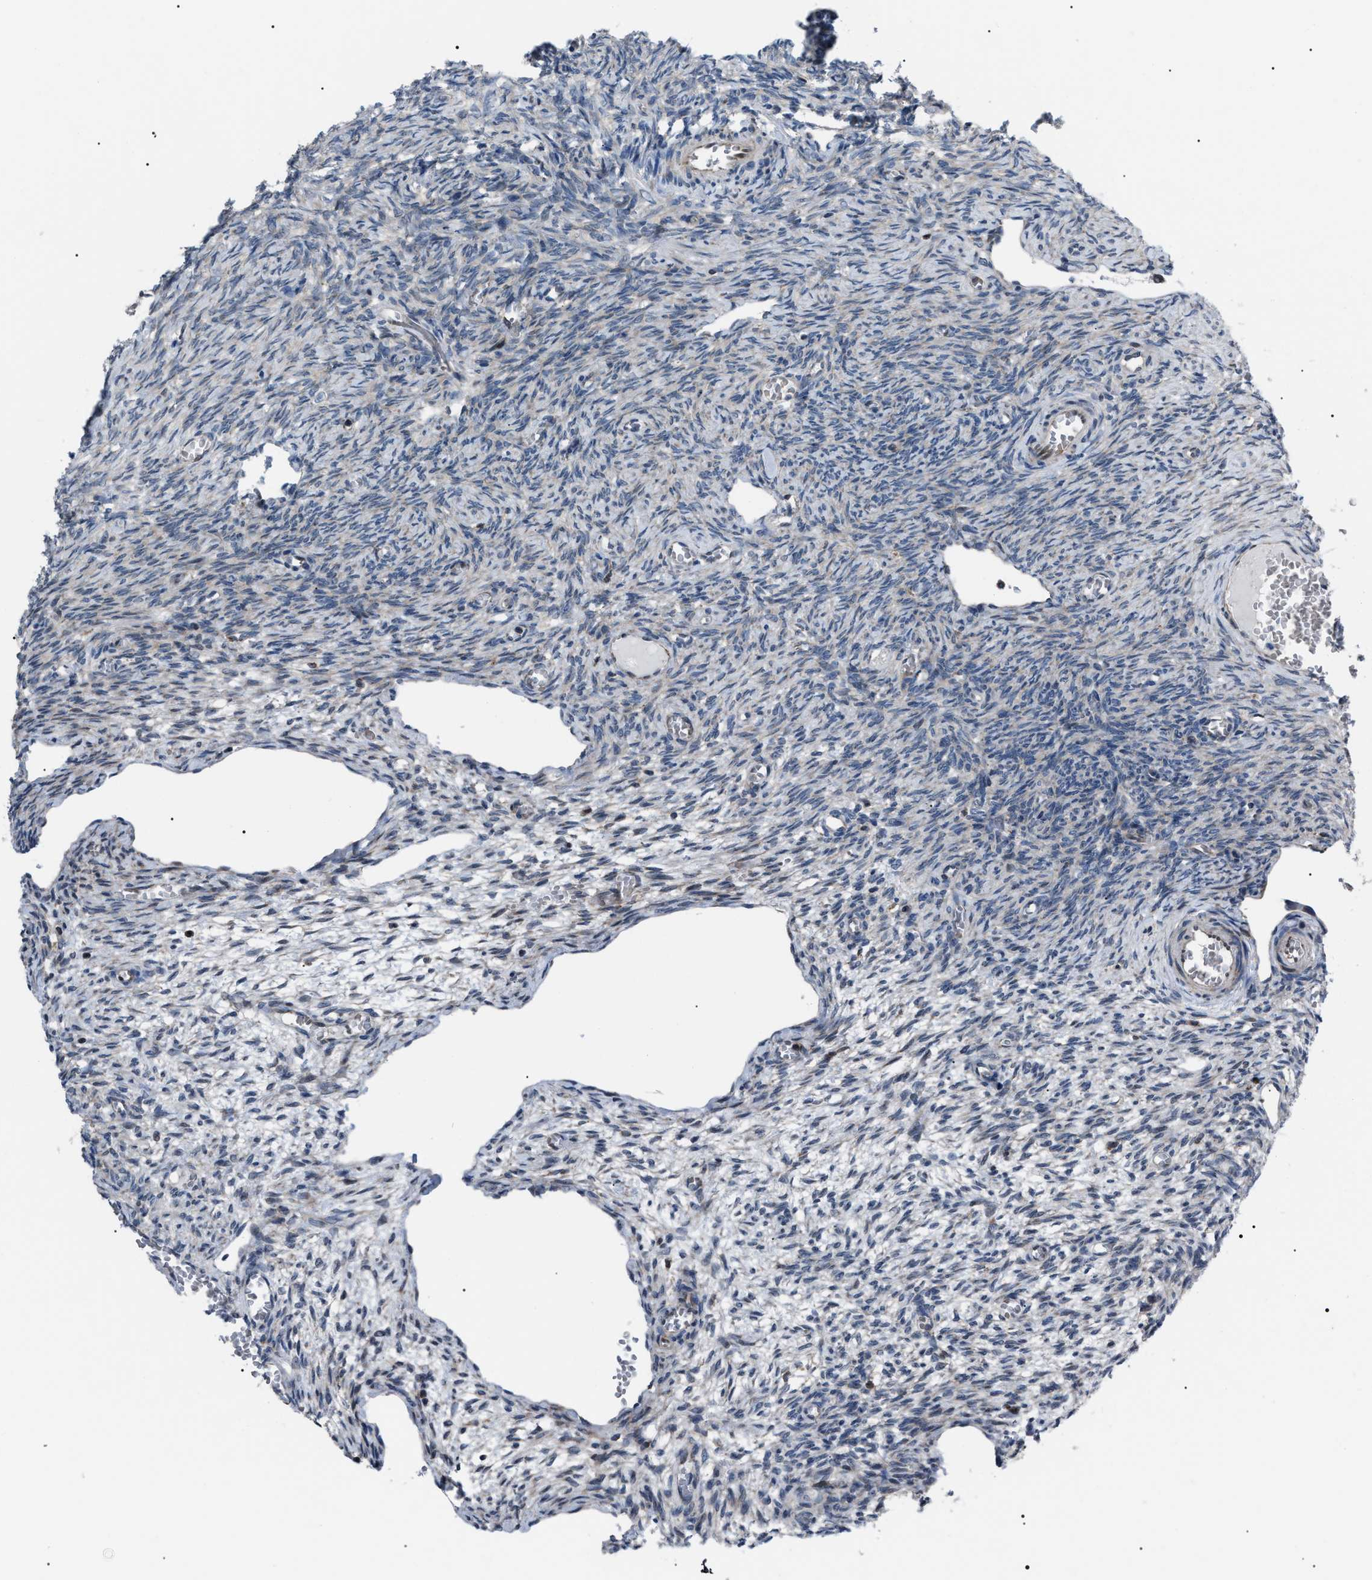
{"staining": {"intensity": "moderate", "quantity": "<25%", "location": "cytoplasmic/membranous"}, "tissue": "ovary", "cell_type": "Ovarian stroma cells", "image_type": "normal", "snomed": [{"axis": "morphology", "description": "Normal tissue, NOS"}, {"axis": "topography", "description": "Ovary"}], "caption": "Ovarian stroma cells show low levels of moderate cytoplasmic/membranous positivity in approximately <25% of cells in normal ovary. (DAB = brown stain, brightfield microscopy at high magnification).", "gene": "AGO2", "patient": {"sex": "female", "age": 27}}